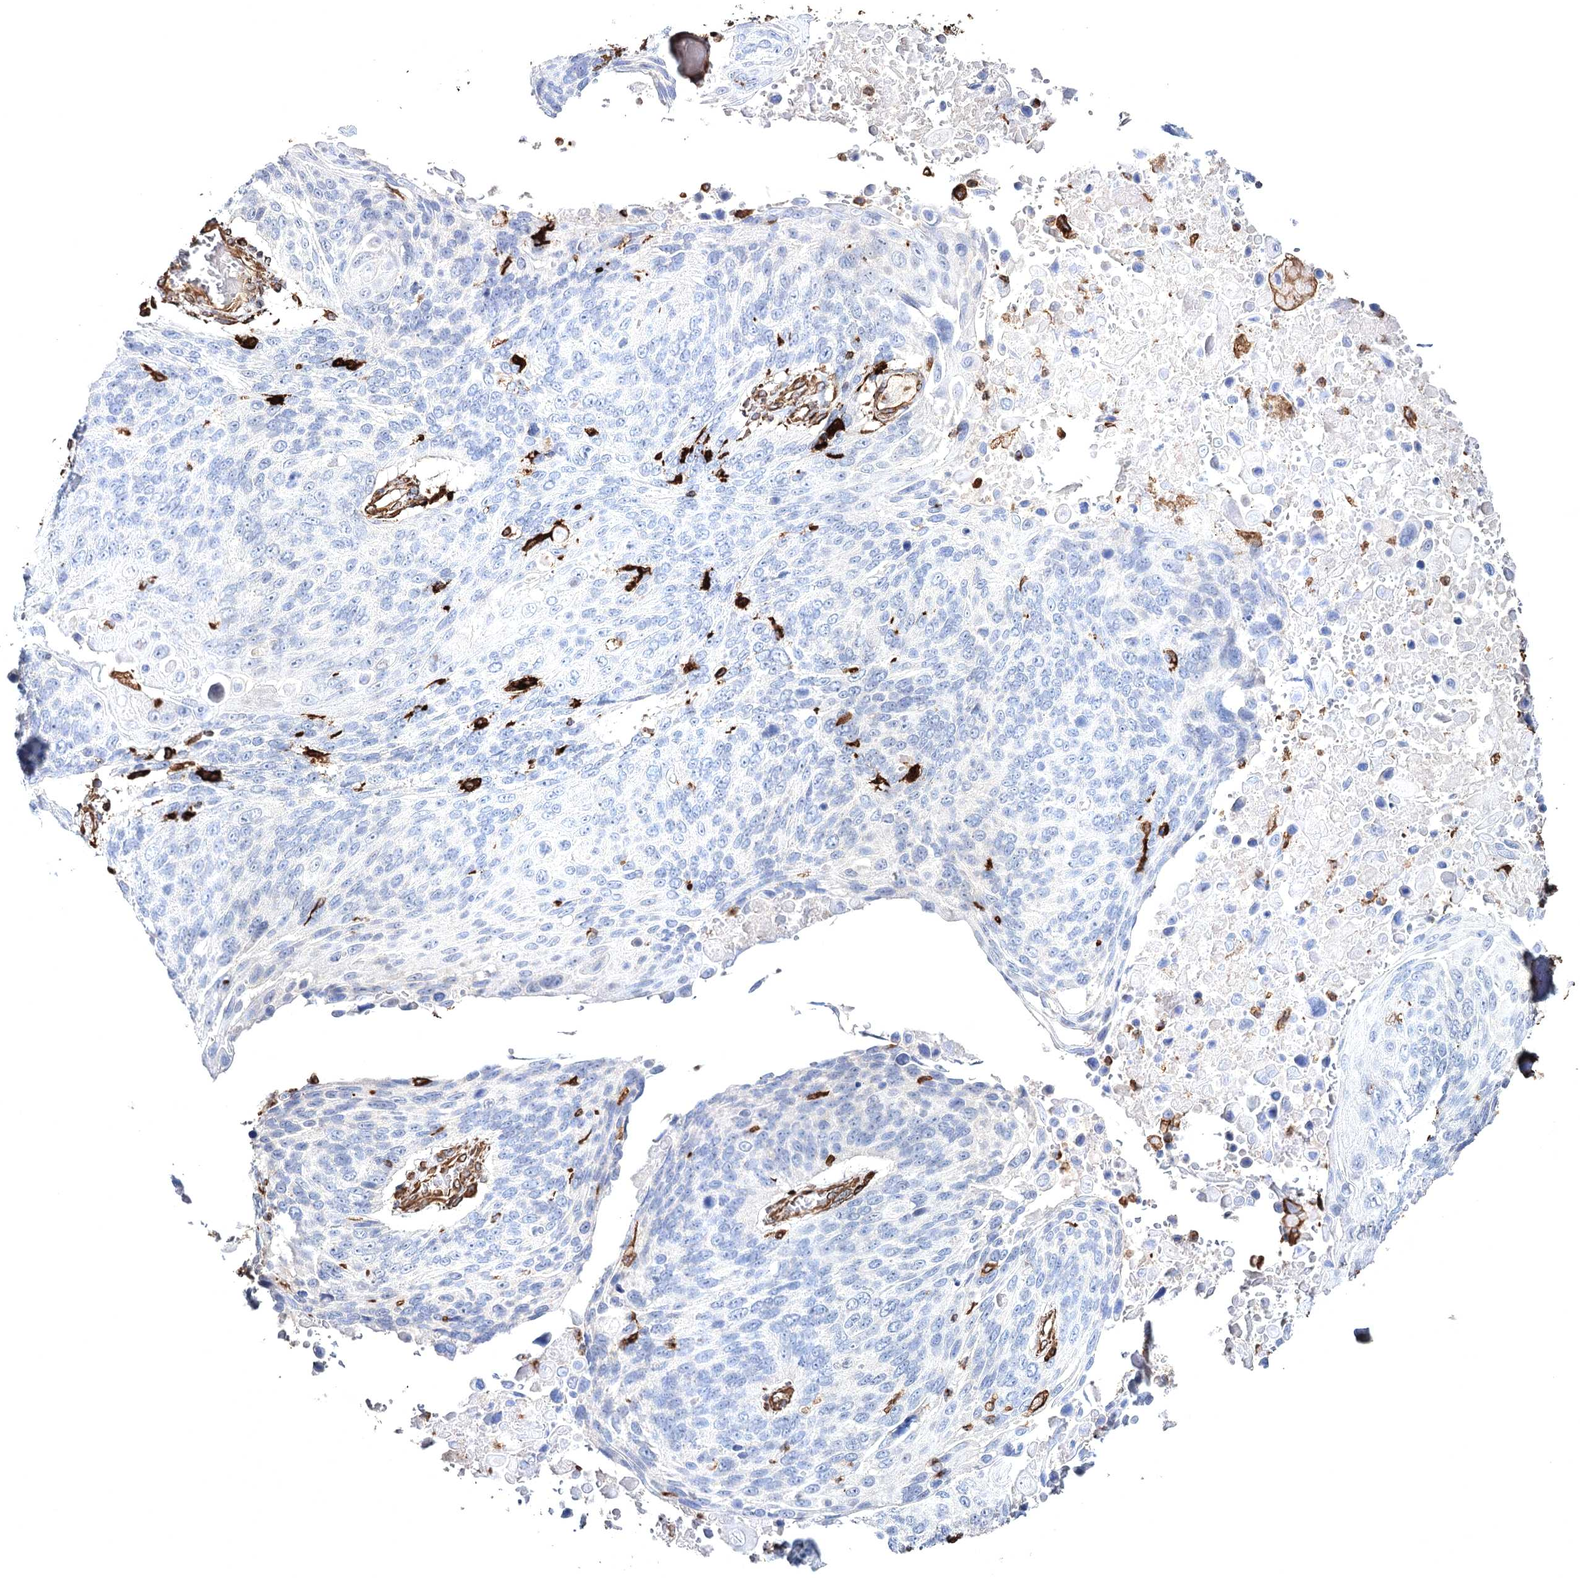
{"staining": {"intensity": "negative", "quantity": "none", "location": "none"}, "tissue": "lung cancer", "cell_type": "Tumor cells", "image_type": "cancer", "snomed": [{"axis": "morphology", "description": "Squamous cell carcinoma, NOS"}, {"axis": "topography", "description": "Lung"}], "caption": "Lung squamous cell carcinoma stained for a protein using IHC exhibits no expression tumor cells.", "gene": "CLEC4M", "patient": {"sex": "male", "age": 66}}